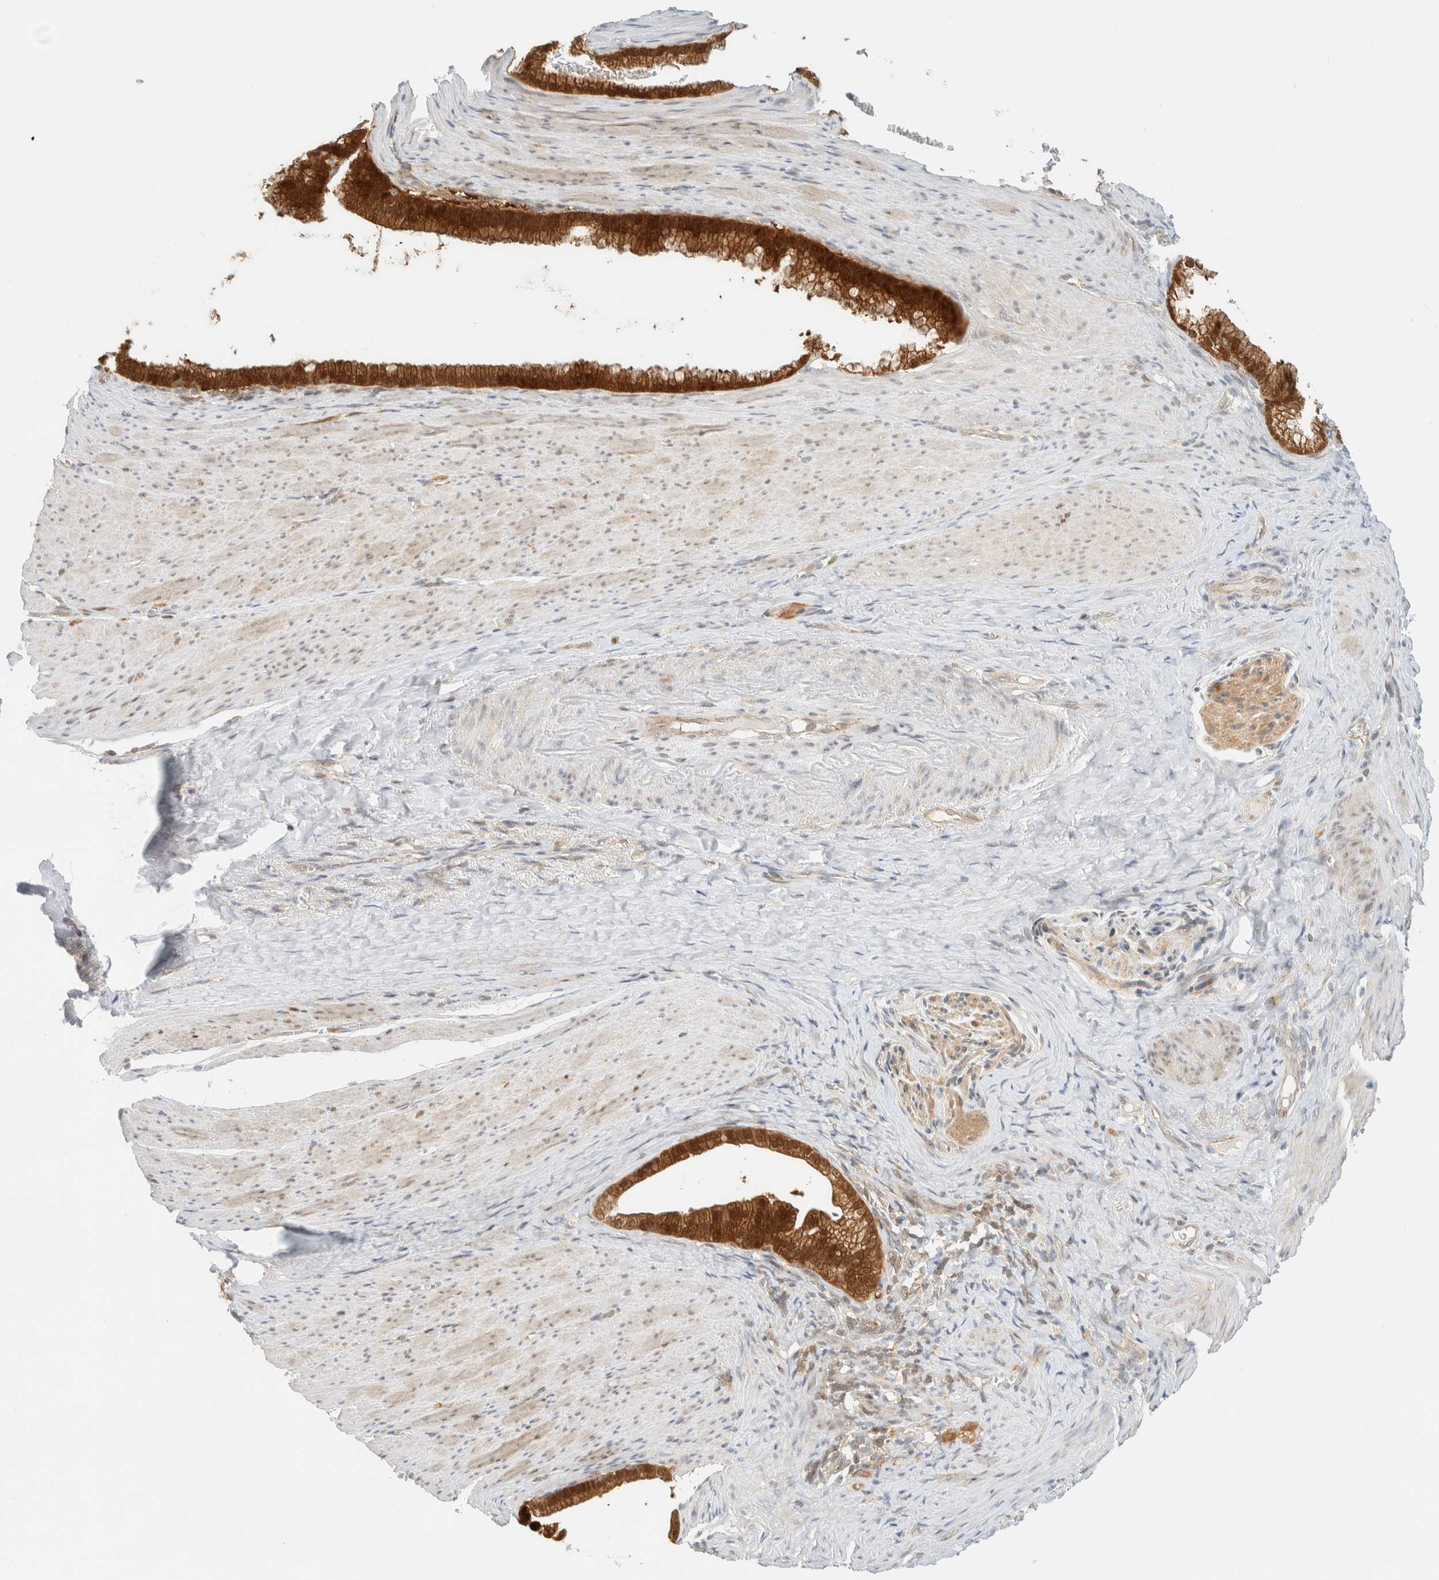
{"staining": {"intensity": "strong", "quantity": ">75%", "location": "cytoplasmic/membranous,nuclear"}, "tissue": "pancreatic cancer", "cell_type": "Tumor cells", "image_type": "cancer", "snomed": [{"axis": "morphology", "description": "Adenocarcinoma, NOS"}, {"axis": "topography", "description": "Pancreas"}], "caption": "IHC (DAB) staining of human pancreatic adenocarcinoma displays strong cytoplasmic/membranous and nuclear protein expression in approximately >75% of tumor cells. The staining is performed using DAB brown chromogen to label protein expression. The nuclei are counter-stained blue using hematoxylin.", "gene": "PCYT2", "patient": {"sex": "male", "age": 69}}